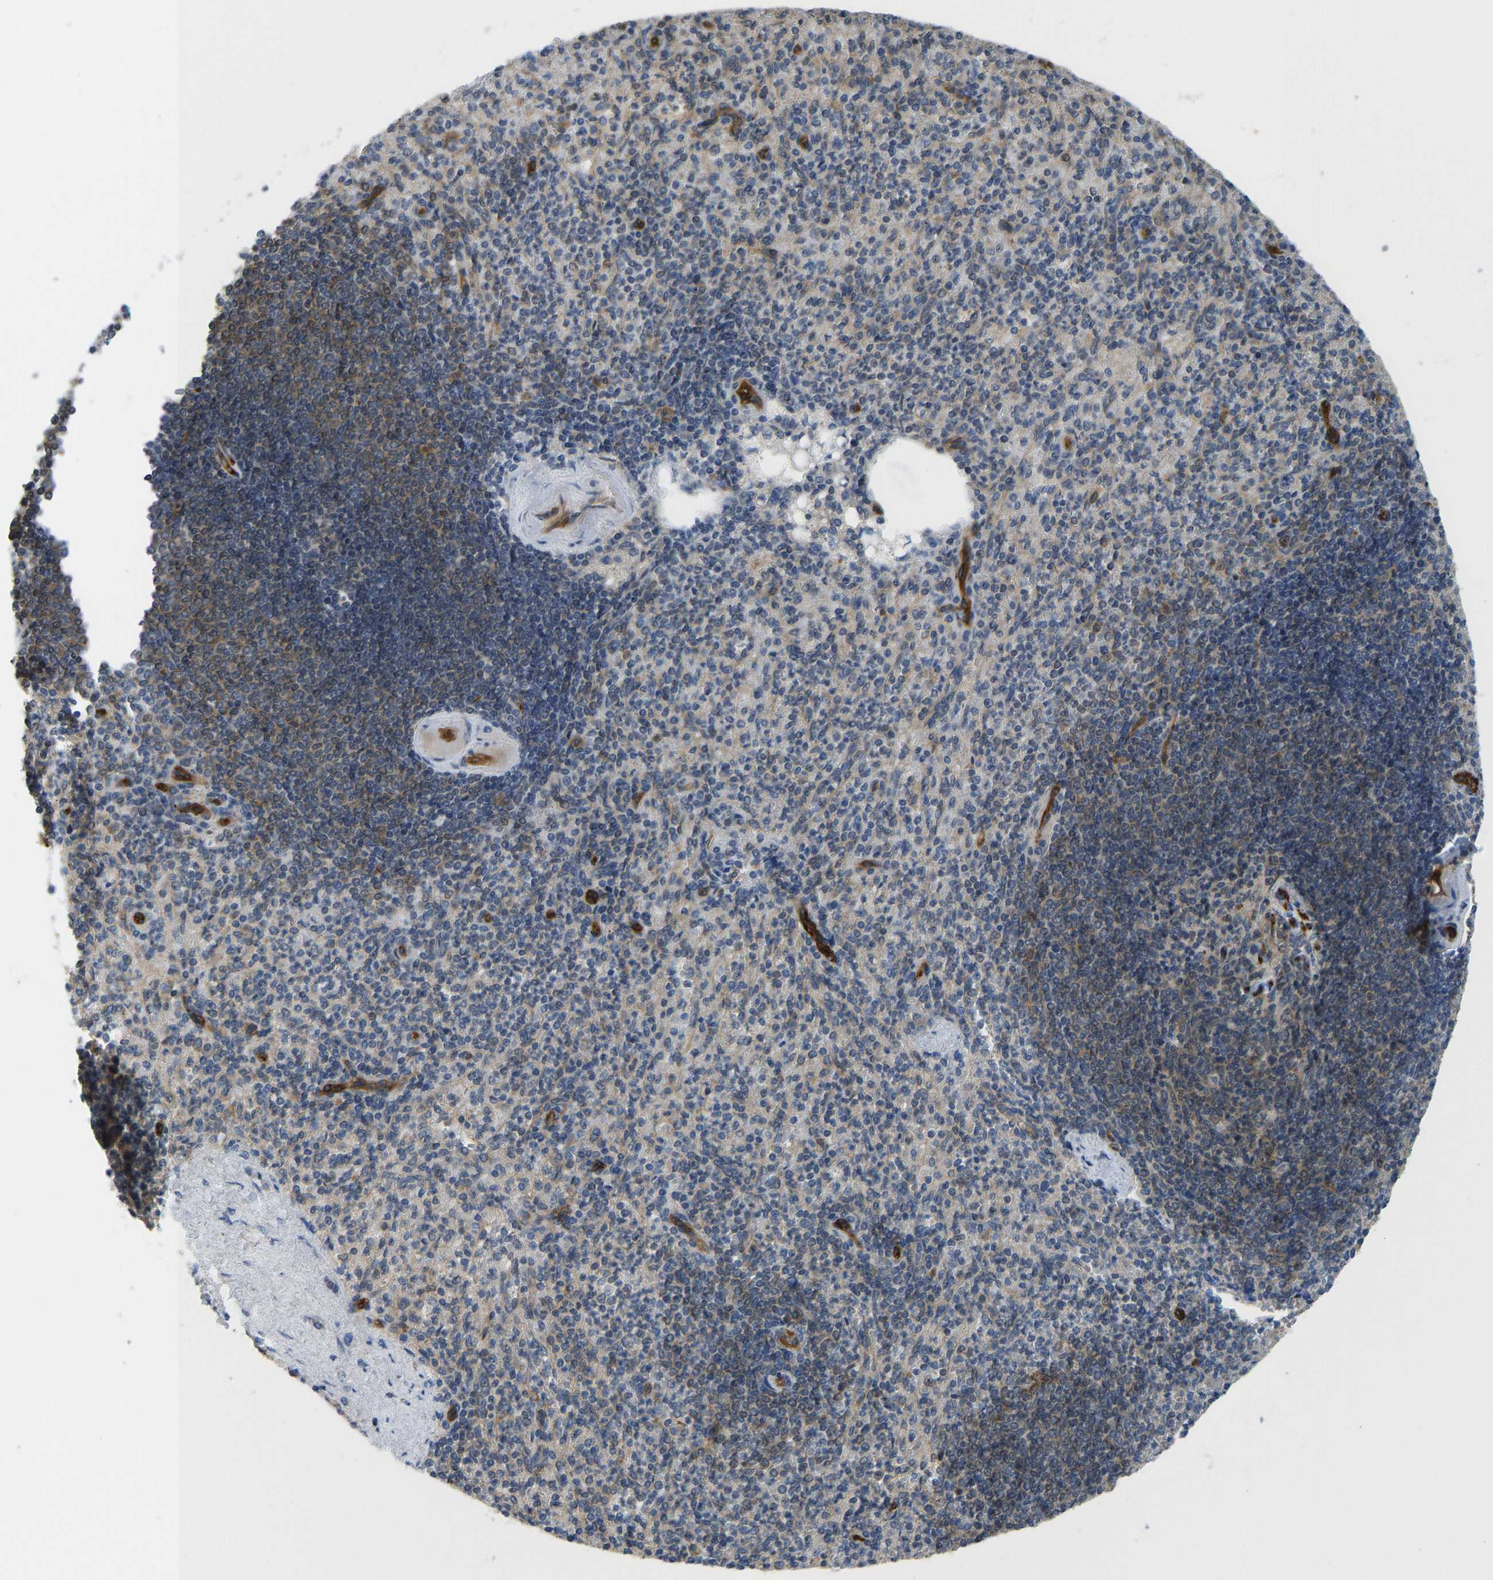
{"staining": {"intensity": "moderate", "quantity": "25%-75%", "location": "cytoplasmic/membranous"}, "tissue": "spleen", "cell_type": "Cells in red pulp", "image_type": "normal", "snomed": [{"axis": "morphology", "description": "Normal tissue, NOS"}, {"axis": "topography", "description": "Spleen"}], "caption": "Brown immunohistochemical staining in benign human spleen reveals moderate cytoplasmic/membranous staining in approximately 25%-75% of cells in red pulp. The protein is shown in brown color, while the nuclei are stained blue.", "gene": "CCT8", "patient": {"sex": "female", "age": 74}}